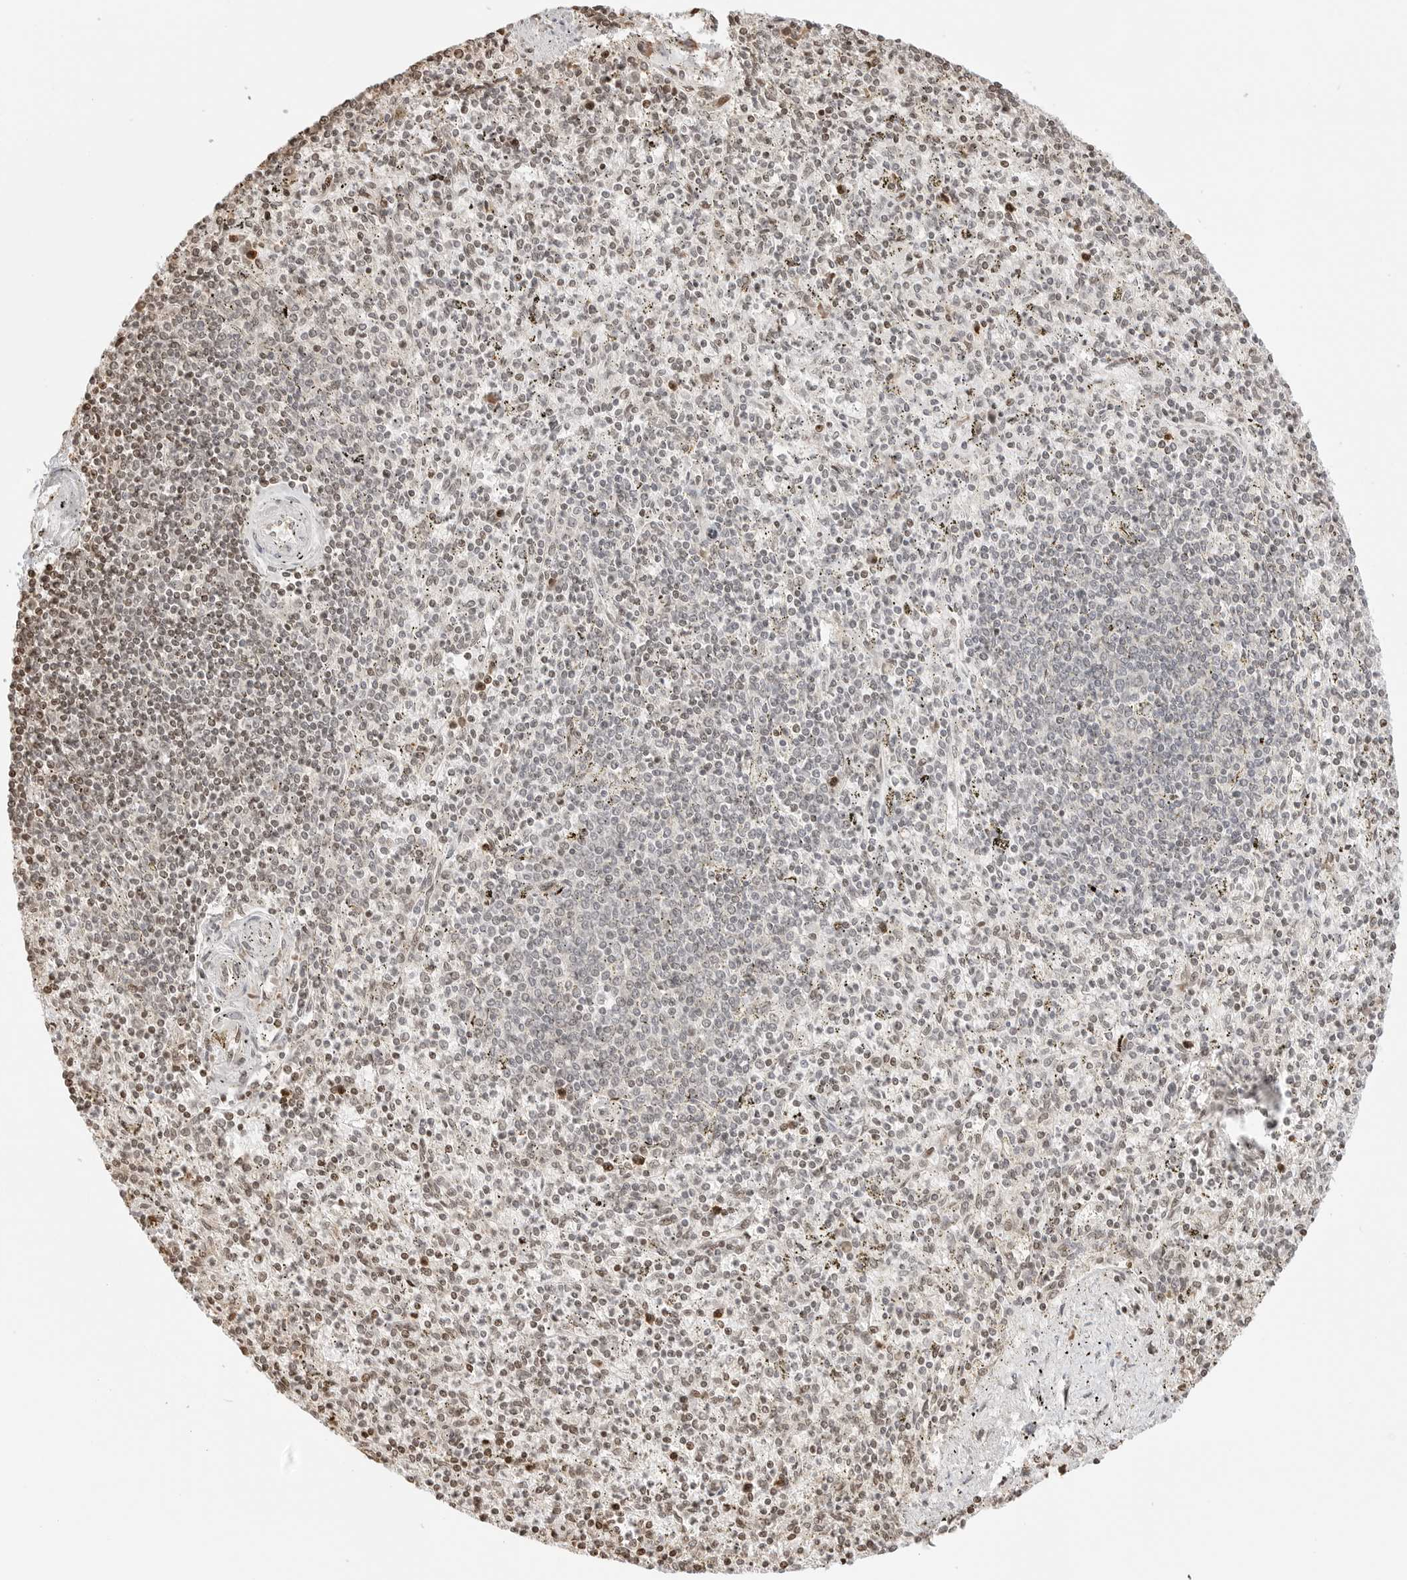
{"staining": {"intensity": "weak", "quantity": "25%-75%", "location": "nuclear"}, "tissue": "spleen", "cell_type": "Cells in red pulp", "image_type": "normal", "snomed": [{"axis": "morphology", "description": "Normal tissue, NOS"}, {"axis": "topography", "description": "Spleen"}], "caption": "Weak nuclear protein positivity is identified in approximately 25%-75% of cells in red pulp in spleen.", "gene": "FKBP14", "patient": {"sex": "male", "age": 72}}